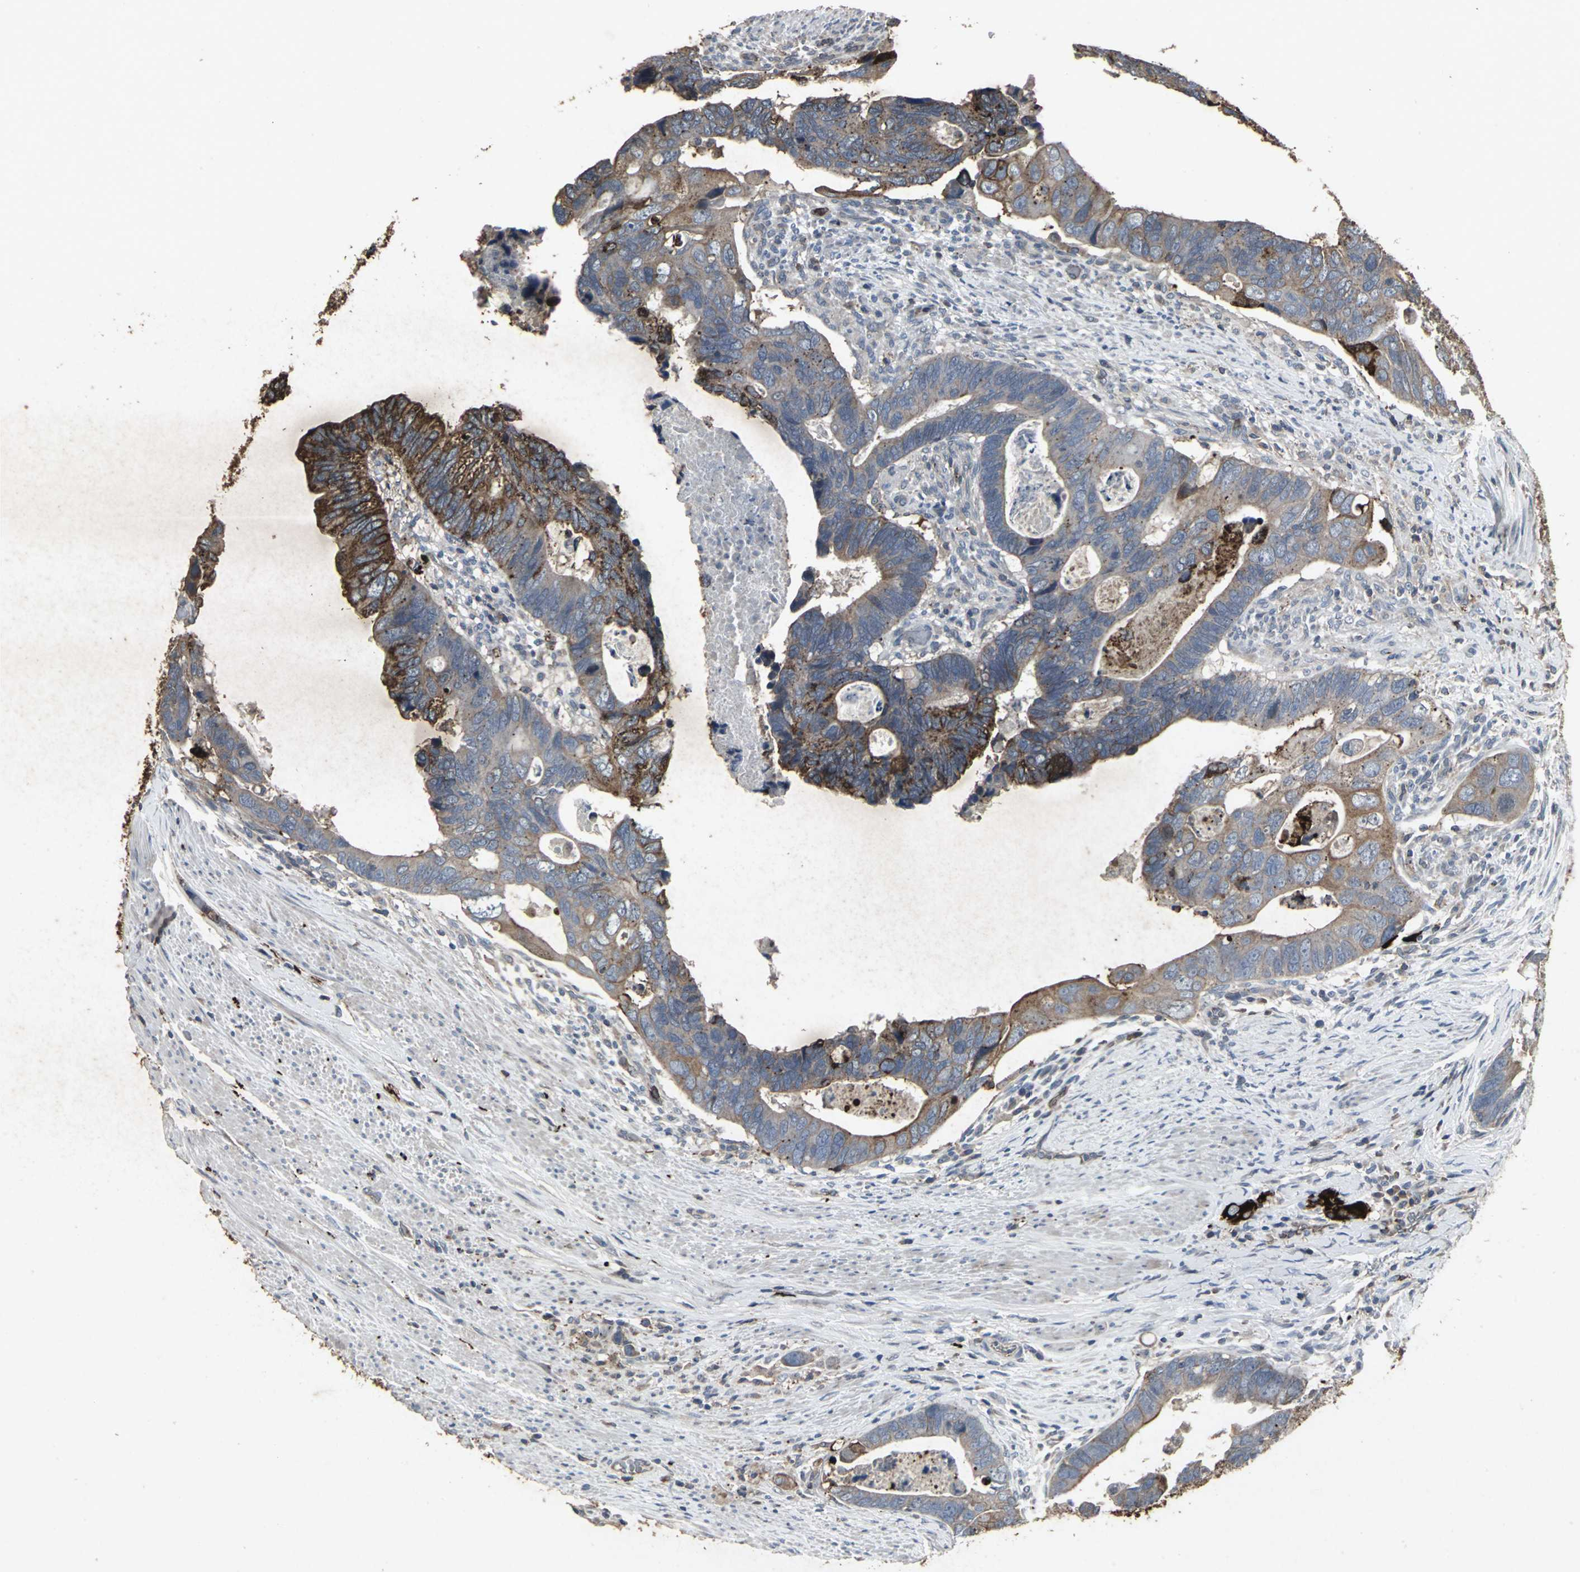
{"staining": {"intensity": "strong", "quantity": ">75%", "location": "cytoplasmic/membranous"}, "tissue": "colorectal cancer", "cell_type": "Tumor cells", "image_type": "cancer", "snomed": [{"axis": "morphology", "description": "Adenocarcinoma, NOS"}, {"axis": "topography", "description": "Rectum"}], "caption": "The photomicrograph exhibits staining of colorectal cancer, revealing strong cytoplasmic/membranous protein positivity (brown color) within tumor cells.", "gene": "CCR9", "patient": {"sex": "male", "age": 53}}